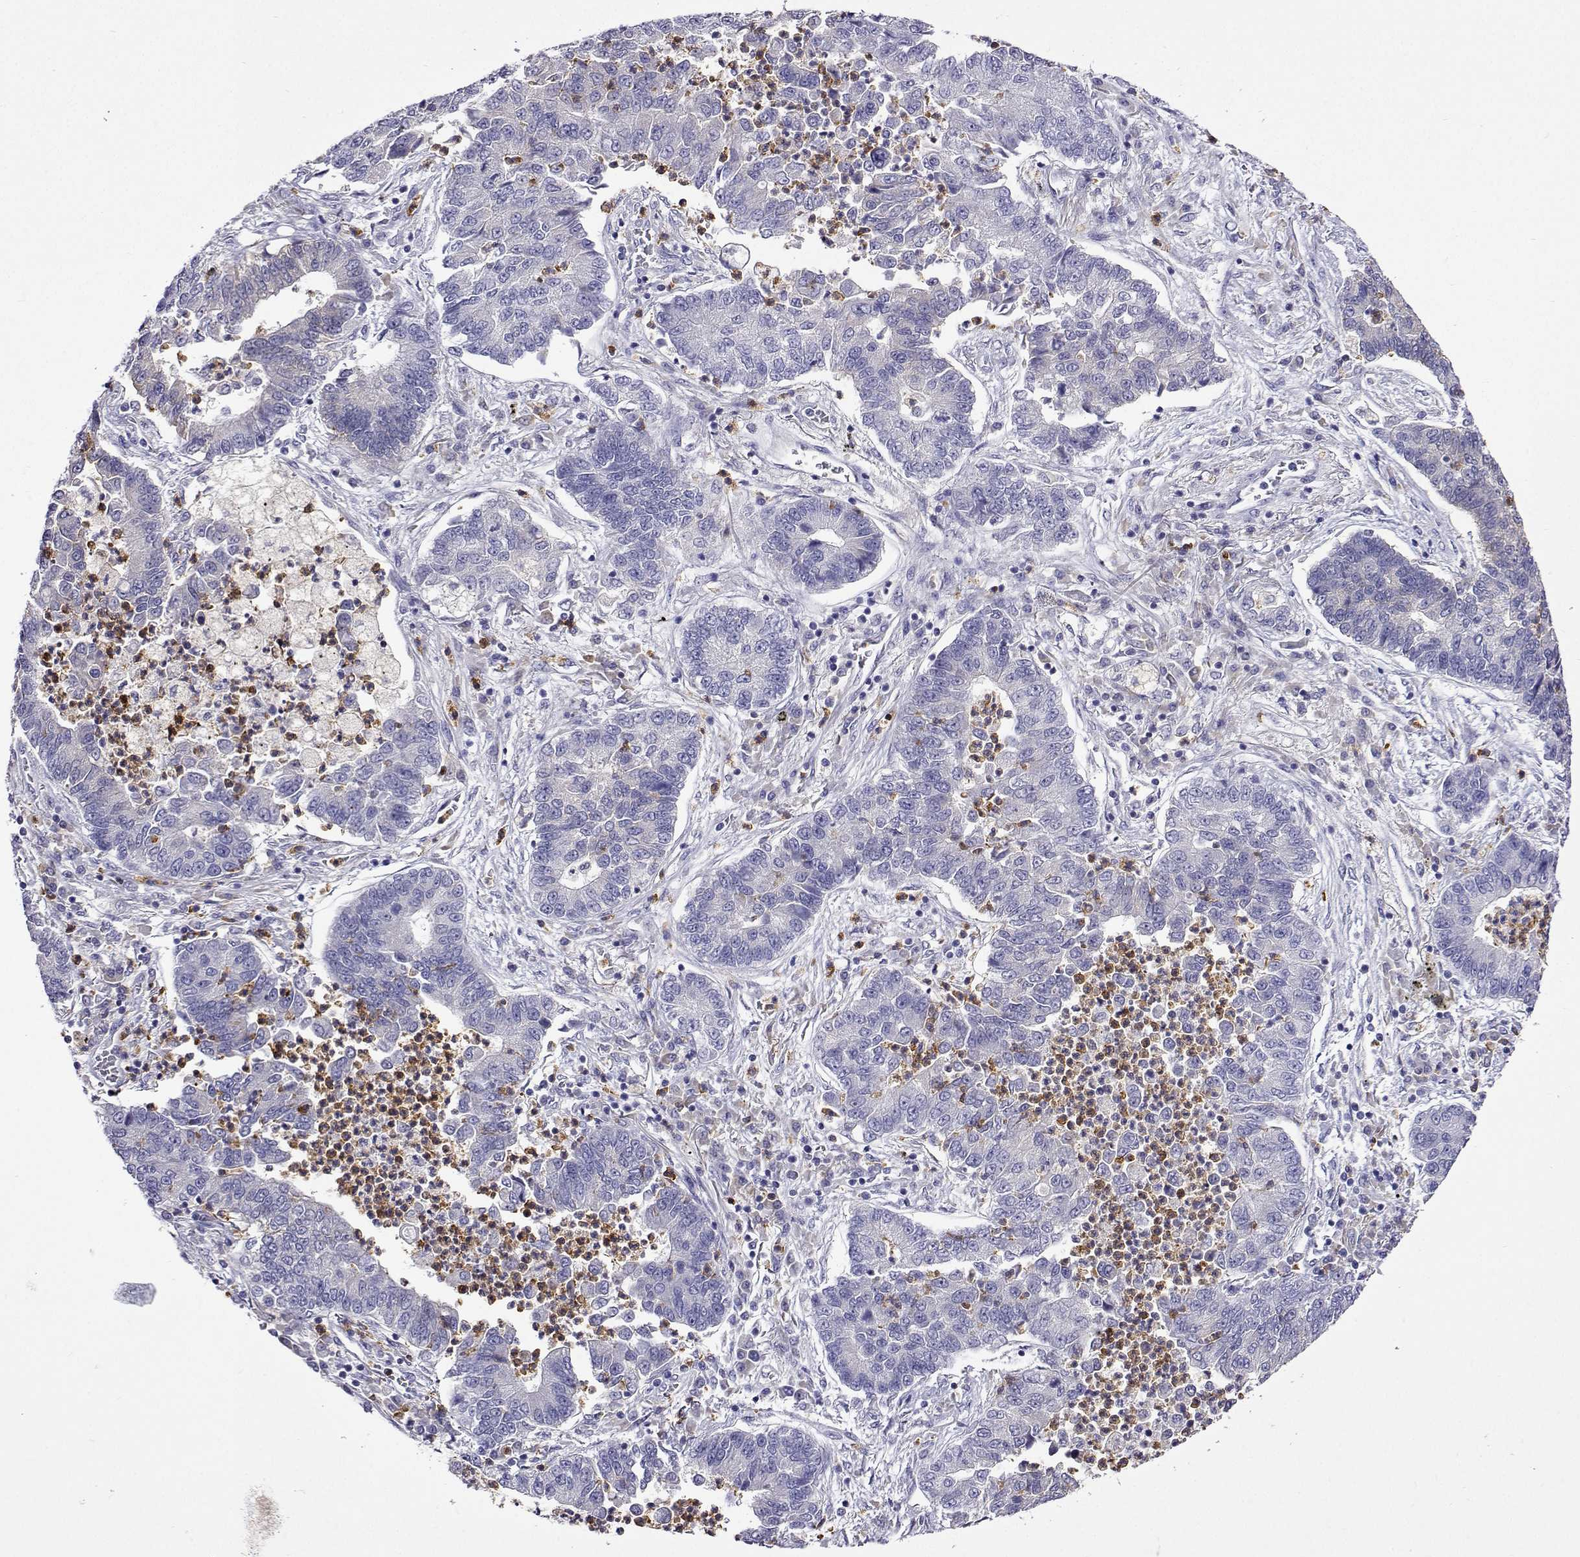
{"staining": {"intensity": "negative", "quantity": "none", "location": "none"}, "tissue": "lung cancer", "cell_type": "Tumor cells", "image_type": "cancer", "snomed": [{"axis": "morphology", "description": "Adenocarcinoma, NOS"}, {"axis": "topography", "description": "Lung"}], "caption": "Photomicrograph shows no protein staining in tumor cells of lung cancer (adenocarcinoma) tissue.", "gene": "SULT2A1", "patient": {"sex": "female", "age": 57}}